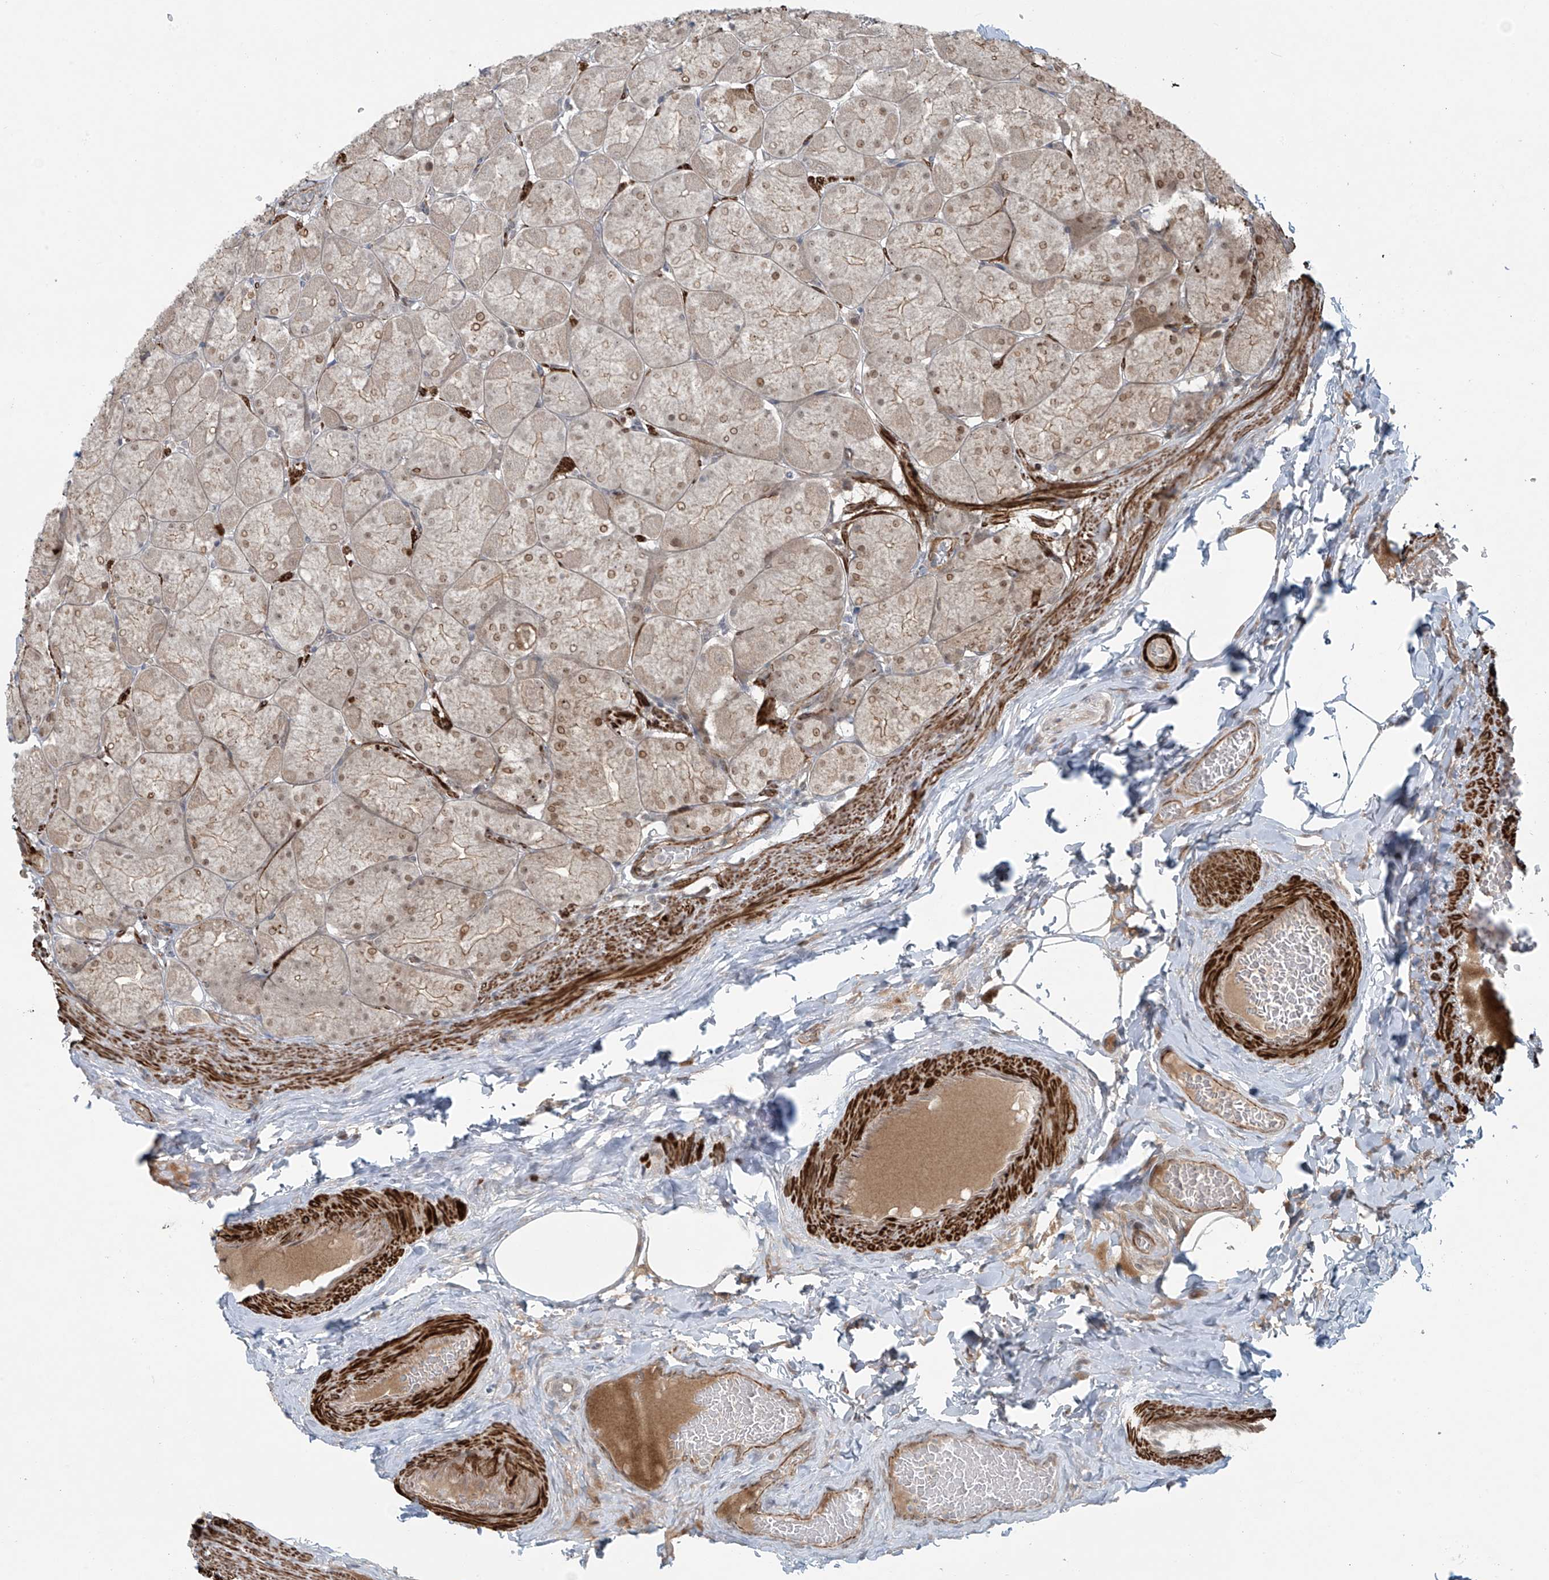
{"staining": {"intensity": "weak", "quantity": "25%-75%", "location": "cytoplasmic/membranous,nuclear"}, "tissue": "stomach", "cell_type": "Glandular cells", "image_type": "normal", "snomed": [{"axis": "morphology", "description": "Normal tissue, NOS"}, {"axis": "topography", "description": "Stomach, upper"}], "caption": "Weak cytoplasmic/membranous,nuclear protein positivity is identified in about 25%-75% of glandular cells in stomach. Using DAB (3,3'-diaminobenzidine) (brown) and hematoxylin (blue) stains, captured at high magnification using brightfield microscopy.", "gene": "RASGEF1A", "patient": {"sex": "female", "age": 56}}